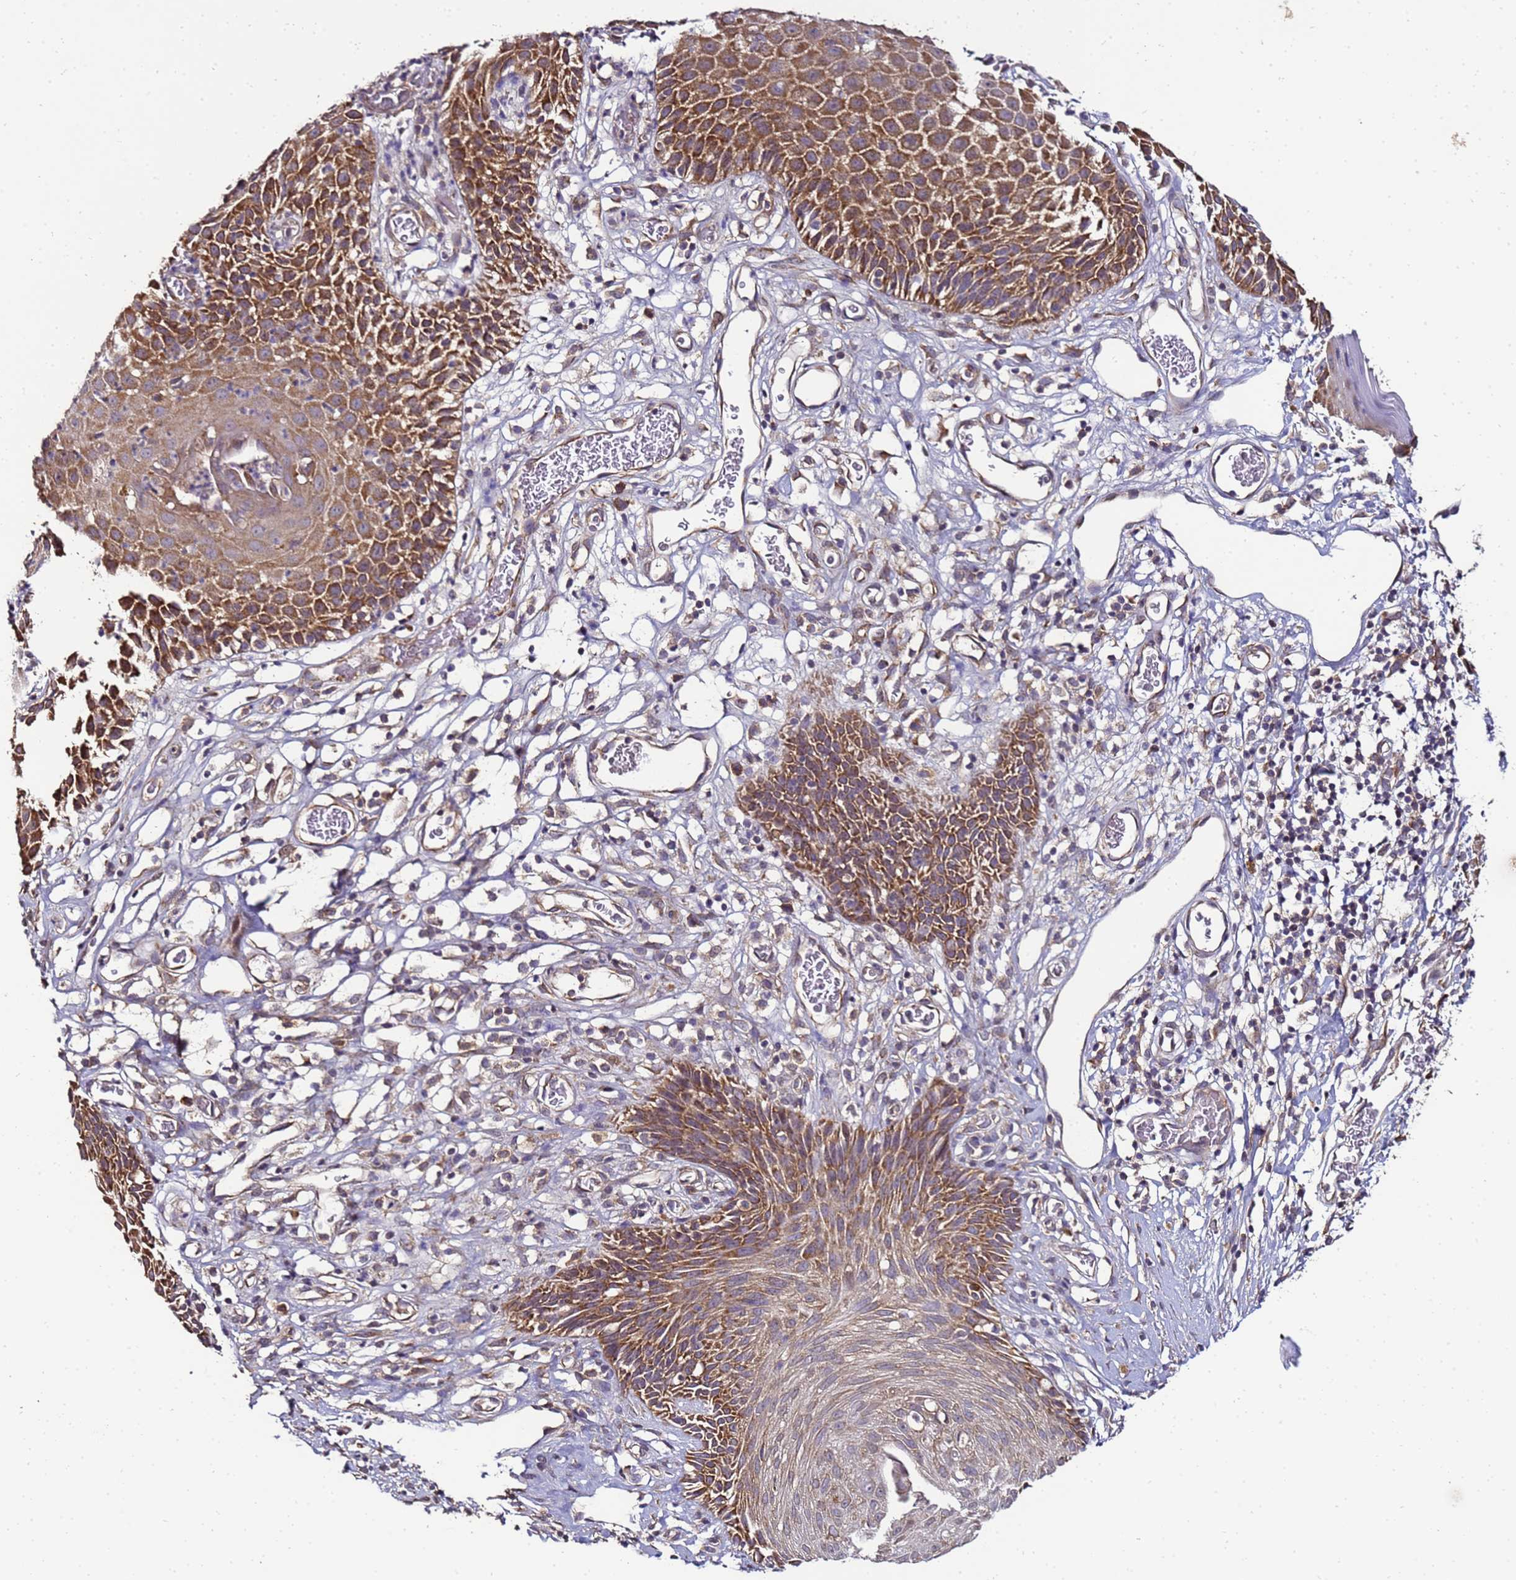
{"staining": {"intensity": "strong", "quantity": ">75%", "location": "cytoplasmic/membranous"}, "tissue": "skin", "cell_type": "Epidermal cells", "image_type": "normal", "snomed": [{"axis": "morphology", "description": "Normal tissue, NOS"}, {"axis": "topography", "description": "Vulva"}], "caption": "Immunohistochemistry (DAB) staining of unremarkable human skin demonstrates strong cytoplasmic/membranous protein positivity in approximately >75% of epidermal cells. (Brightfield microscopy of DAB IHC at high magnification).", "gene": "ANKRD17", "patient": {"sex": "female", "age": 68}}